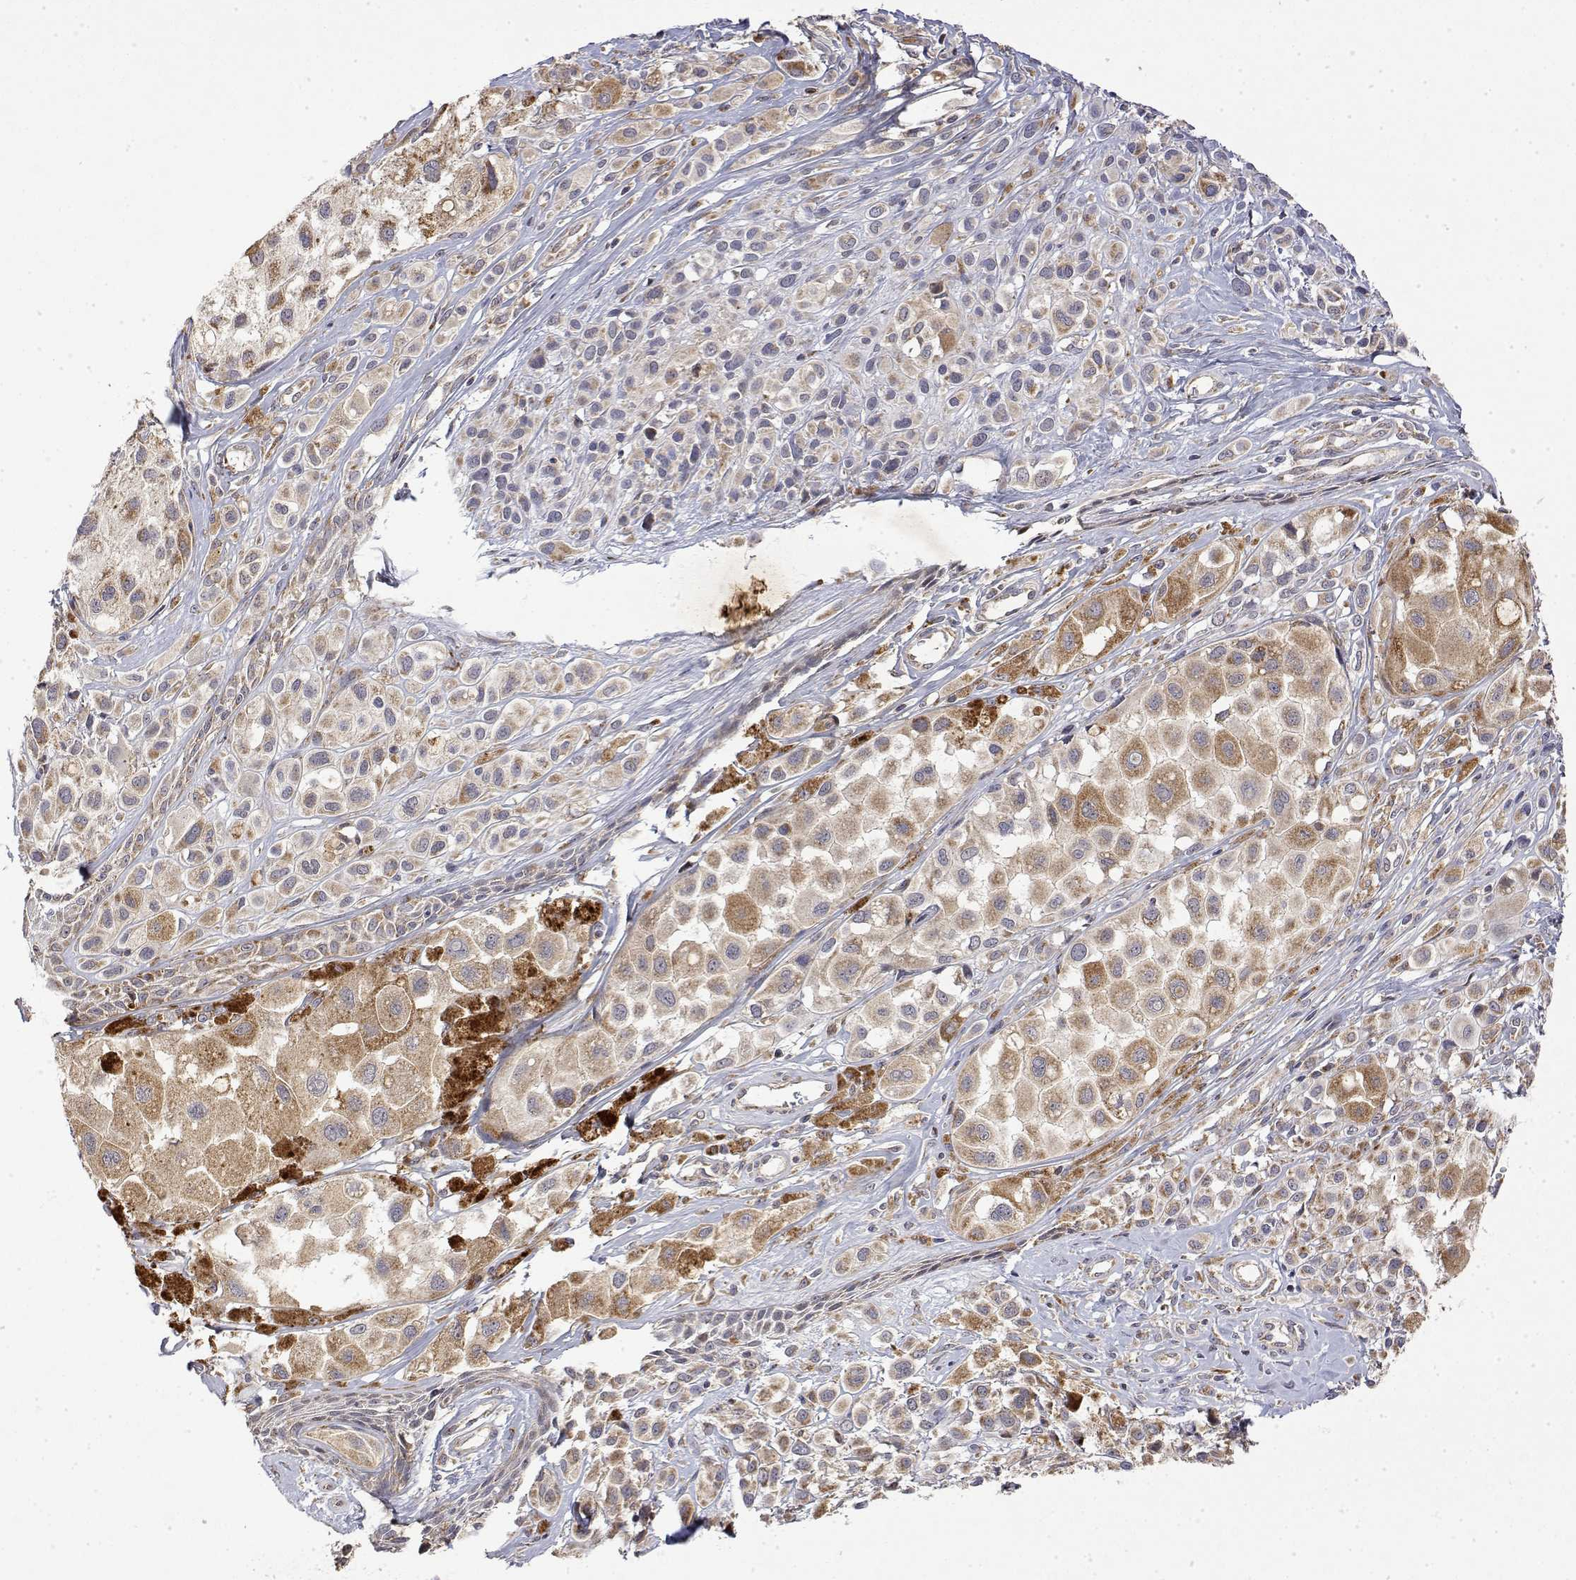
{"staining": {"intensity": "moderate", "quantity": "25%-75%", "location": "cytoplasmic/membranous"}, "tissue": "melanoma", "cell_type": "Tumor cells", "image_type": "cancer", "snomed": [{"axis": "morphology", "description": "Malignant melanoma, NOS"}, {"axis": "topography", "description": "Skin"}], "caption": "The histopathology image shows a brown stain indicating the presence of a protein in the cytoplasmic/membranous of tumor cells in melanoma.", "gene": "GADD45GIP1", "patient": {"sex": "male", "age": 77}}